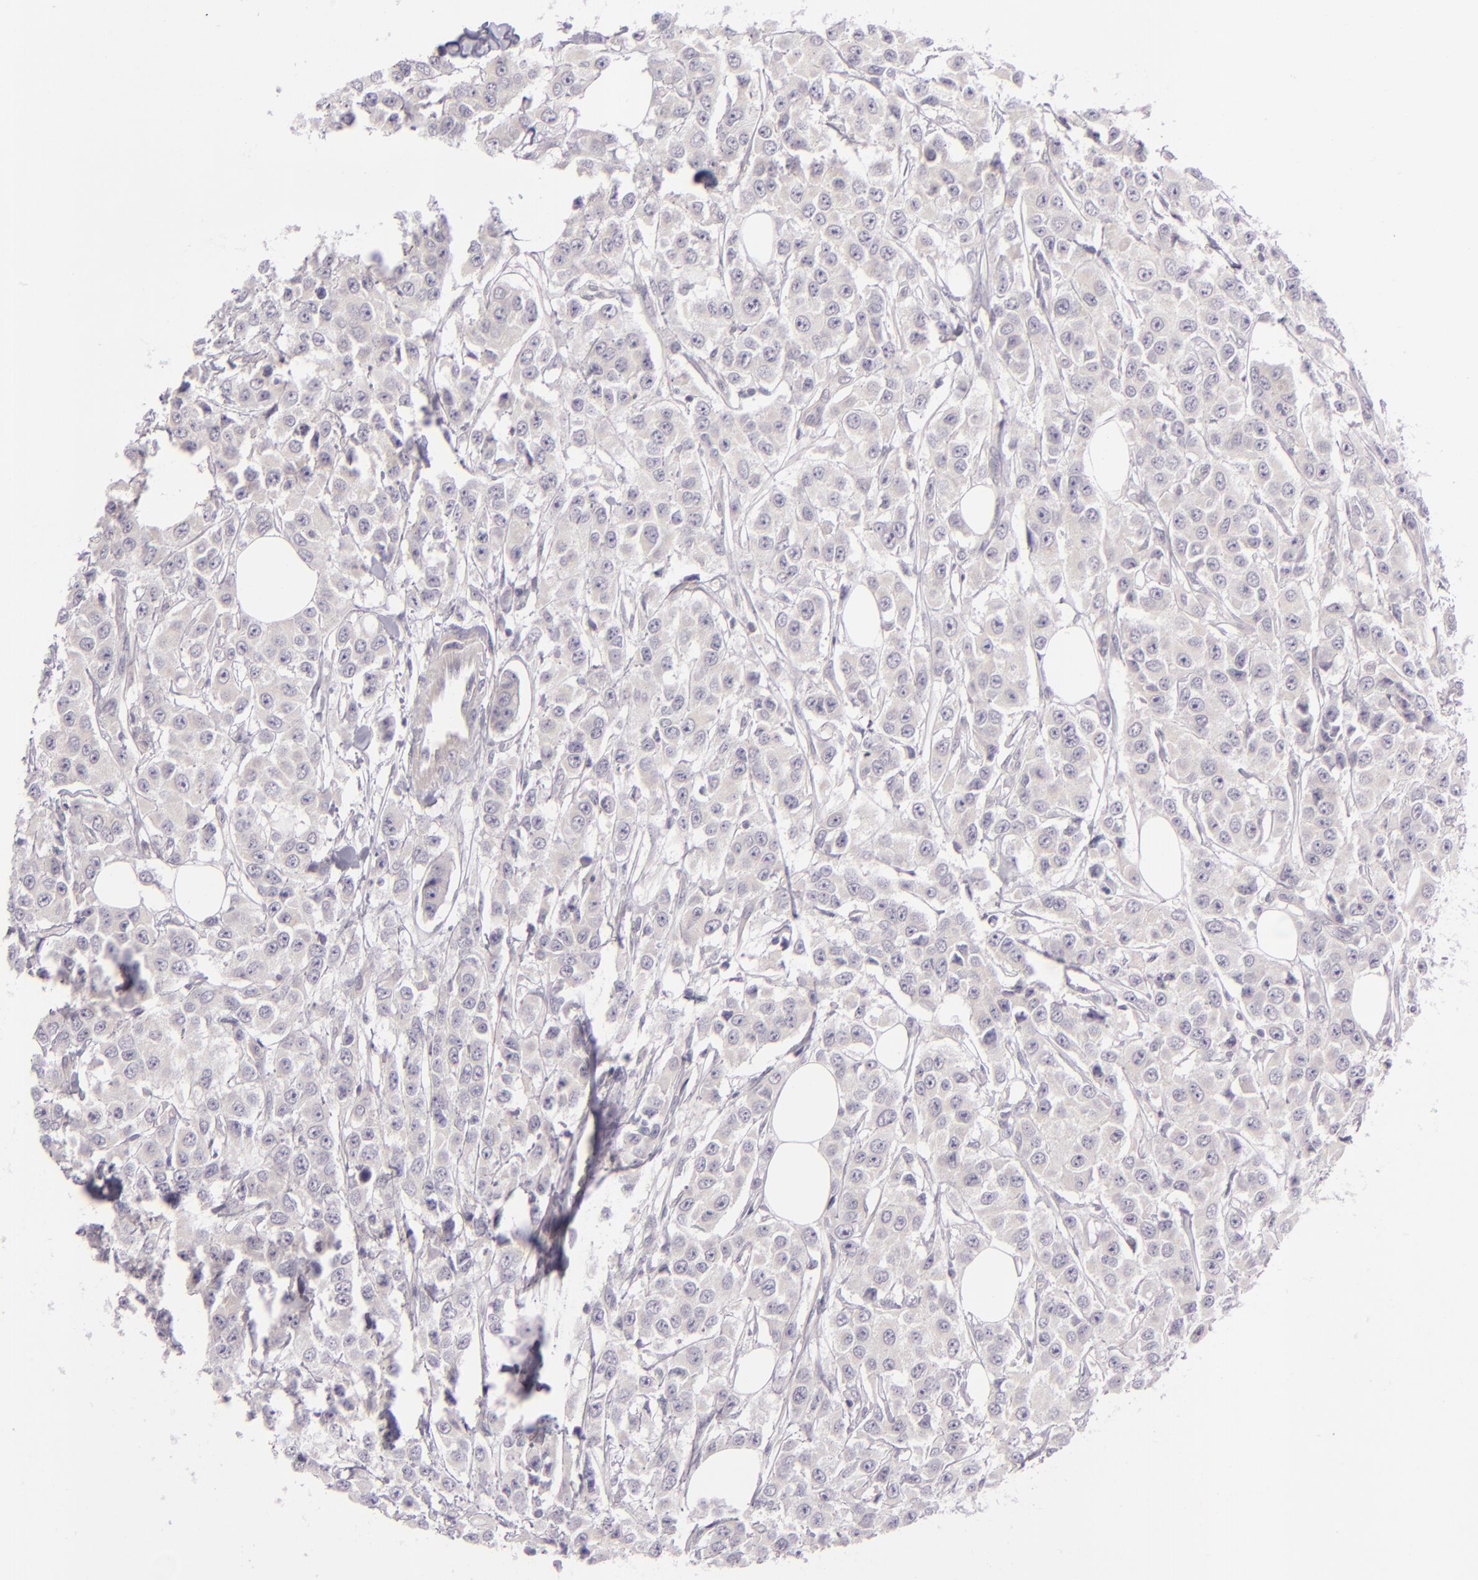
{"staining": {"intensity": "negative", "quantity": "none", "location": "none"}, "tissue": "breast cancer", "cell_type": "Tumor cells", "image_type": "cancer", "snomed": [{"axis": "morphology", "description": "Duct carcinoma"}, {"axis": "topography", "description": "Breast"}], "caption": "Immunohistochemistry image of human breast cancer stained for a protein (brown), which displays no positivity in tumor cells.", "gene": "EGFL6", "patient": {"sex": "female", "age": 58}}